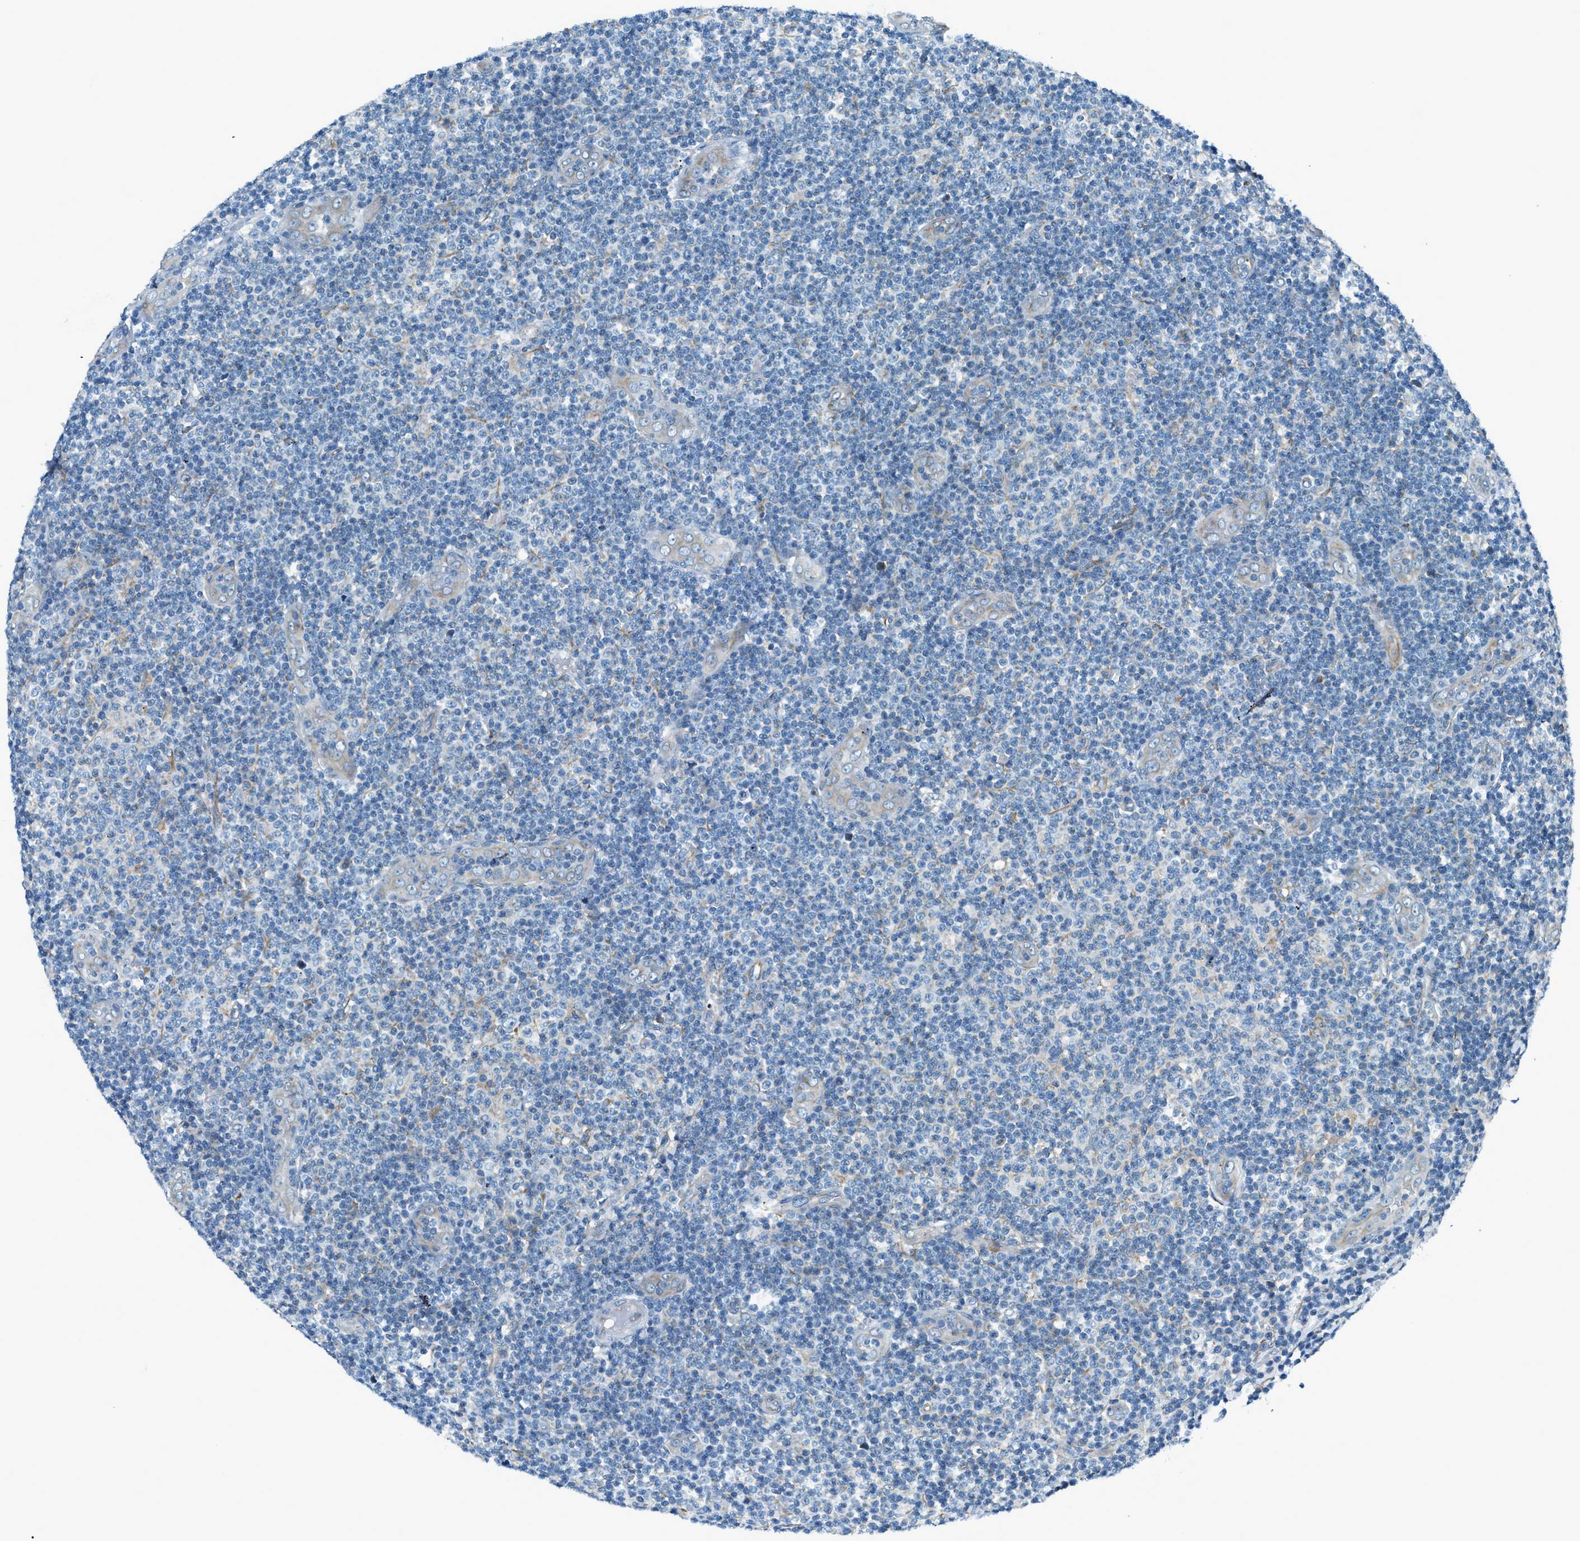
{"staining": {"intensity": "negative", "quantity": "none", "location": "none"}, "tissue": "lymphoma", "cell_type": "Tumor cells", "image_type": "cancer", "snomed": [{"axis": "morphology", "description": "Malignant lymphoma, non-Hodgkin's type, Low grade"}, {"axis": "topography", "description": "Lymph node"}], "caption": "Protein analysis of lymphoma shows no significant positivity in tumor cells. (DAB (3,3'-diaminobenzidine) immunohistochemistry with hematoxylin counter stain).", "gene": "PIGG", "patient": {"sex": "male", "age": 83}}